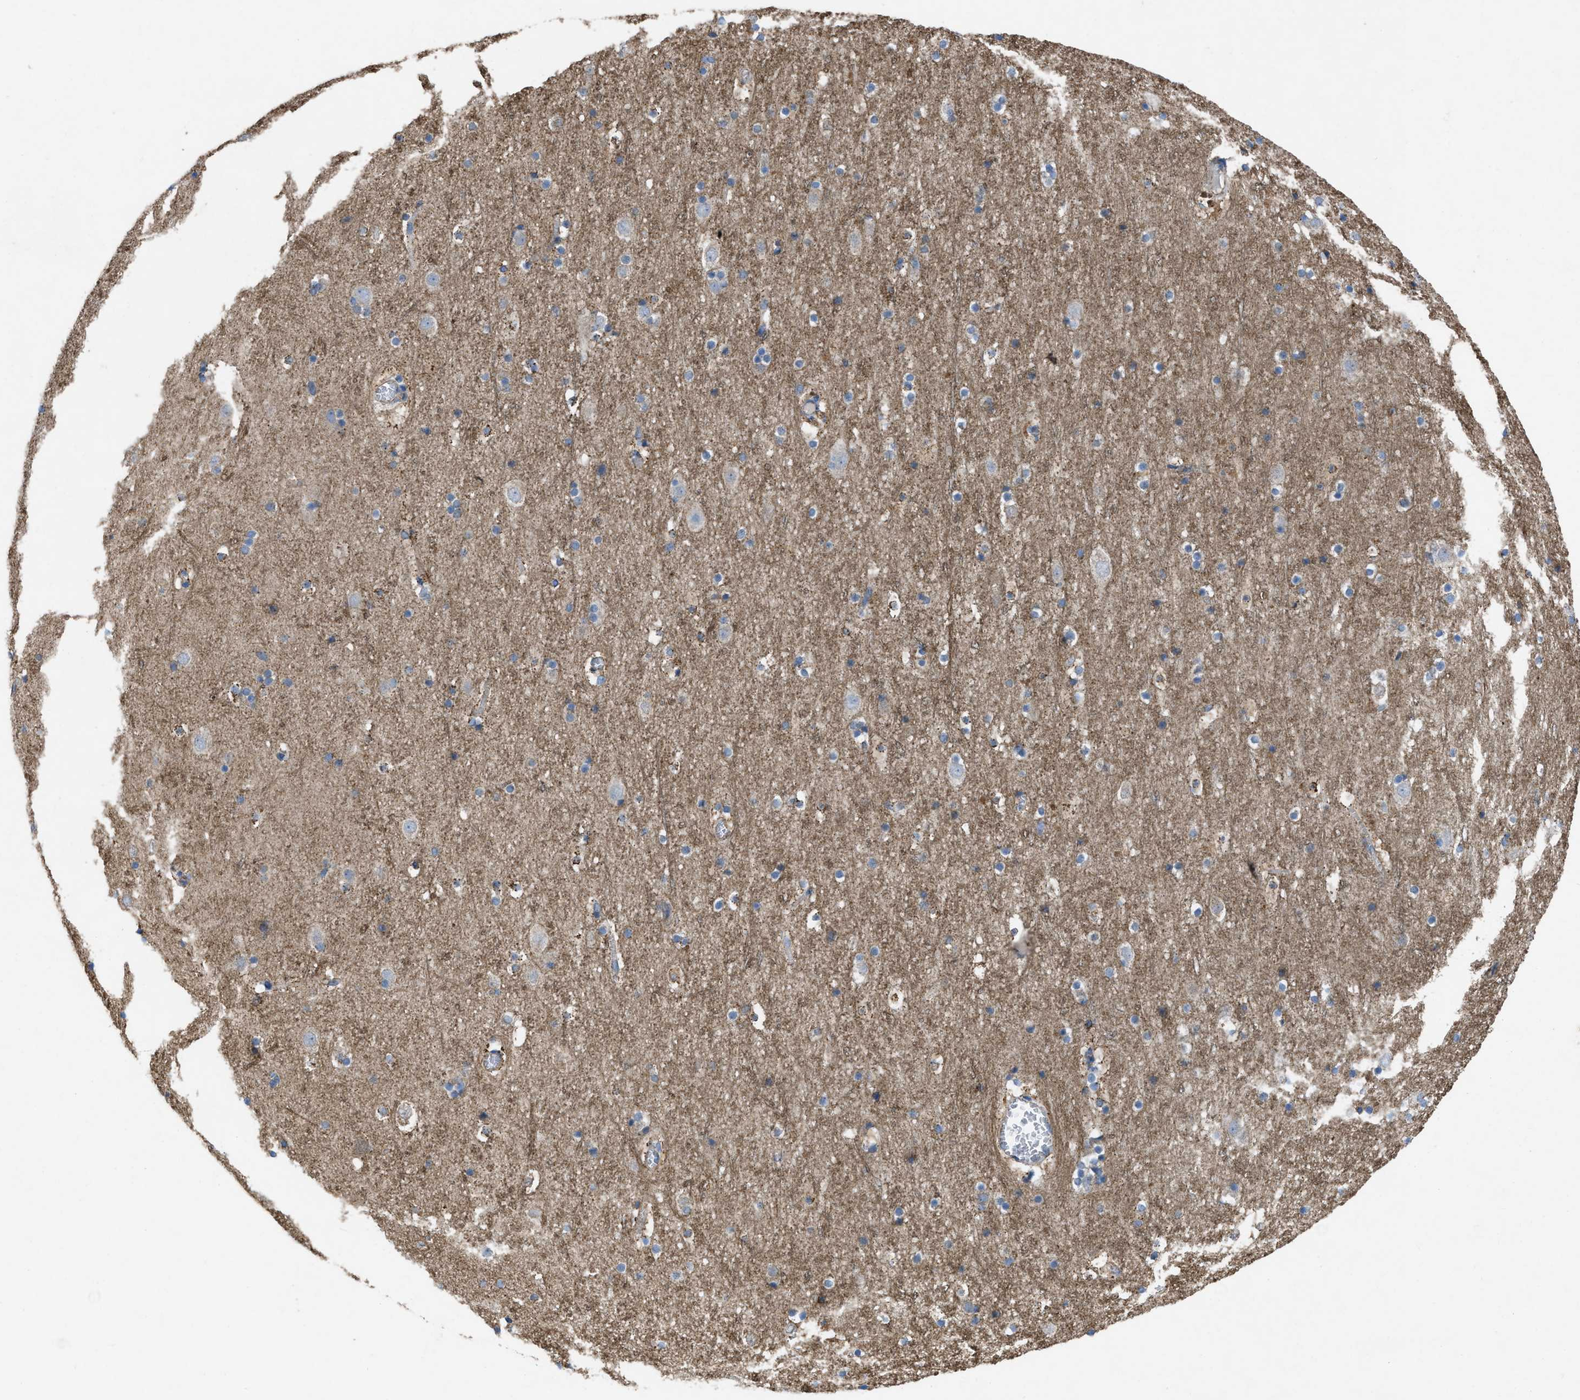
{"staining": {"intensity": "negative", "quantity": "none", "location": "none"}, "tissue": "cerebral cortex", "cell_type": "Endothelial cells", "image_type": "normal", "snomed": [{"axis": "morphology", "description": "Normal tissue, NOS"}, {"axis": "topography", "description": "Cerebral cortex"}], "caption": "Cerebral cortex stained for a protein using IHC demonstrates no expression endothelial cells.", "gene": "DOLPP1", "patient": {"sex": "male", "age": 45}}